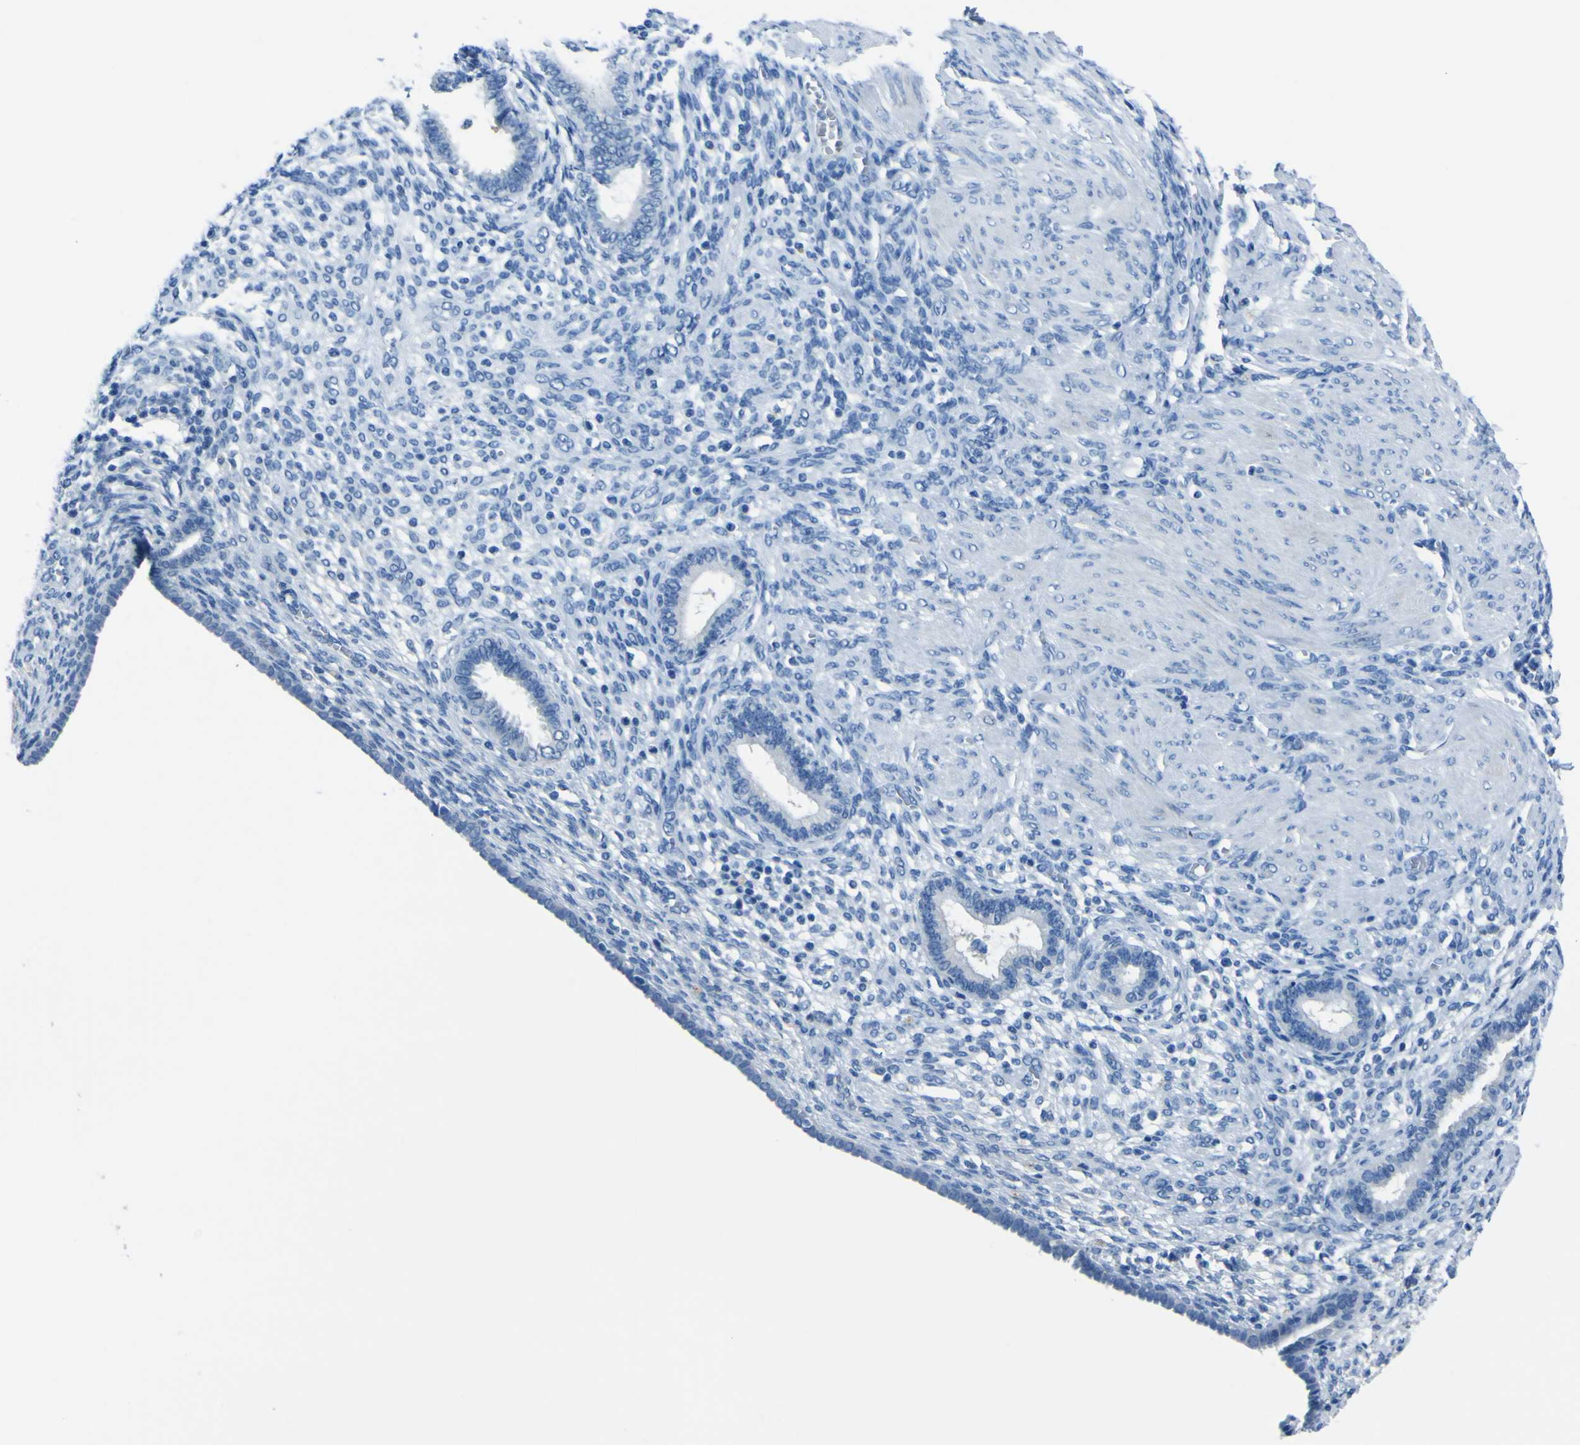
{"staining": {"intensity": "negative", "quantity": "none", "location": "none"}, "tissue": "endometrium", "cell_type": "Cells in endometrial stroma", "image_type": "normal", "snomed": [{"axis": "morphology", "description": "Normal tissue, NOS"}, {"axis": "topography", "description": "Endometrium"}], "caption": "This is an immunohistochemistry (IHC) image of normal human endometrium. There is no expression in cells in endometrial stroma.", "gene": "PHKG1", "patient": {"sex": "female", "age": 72}}